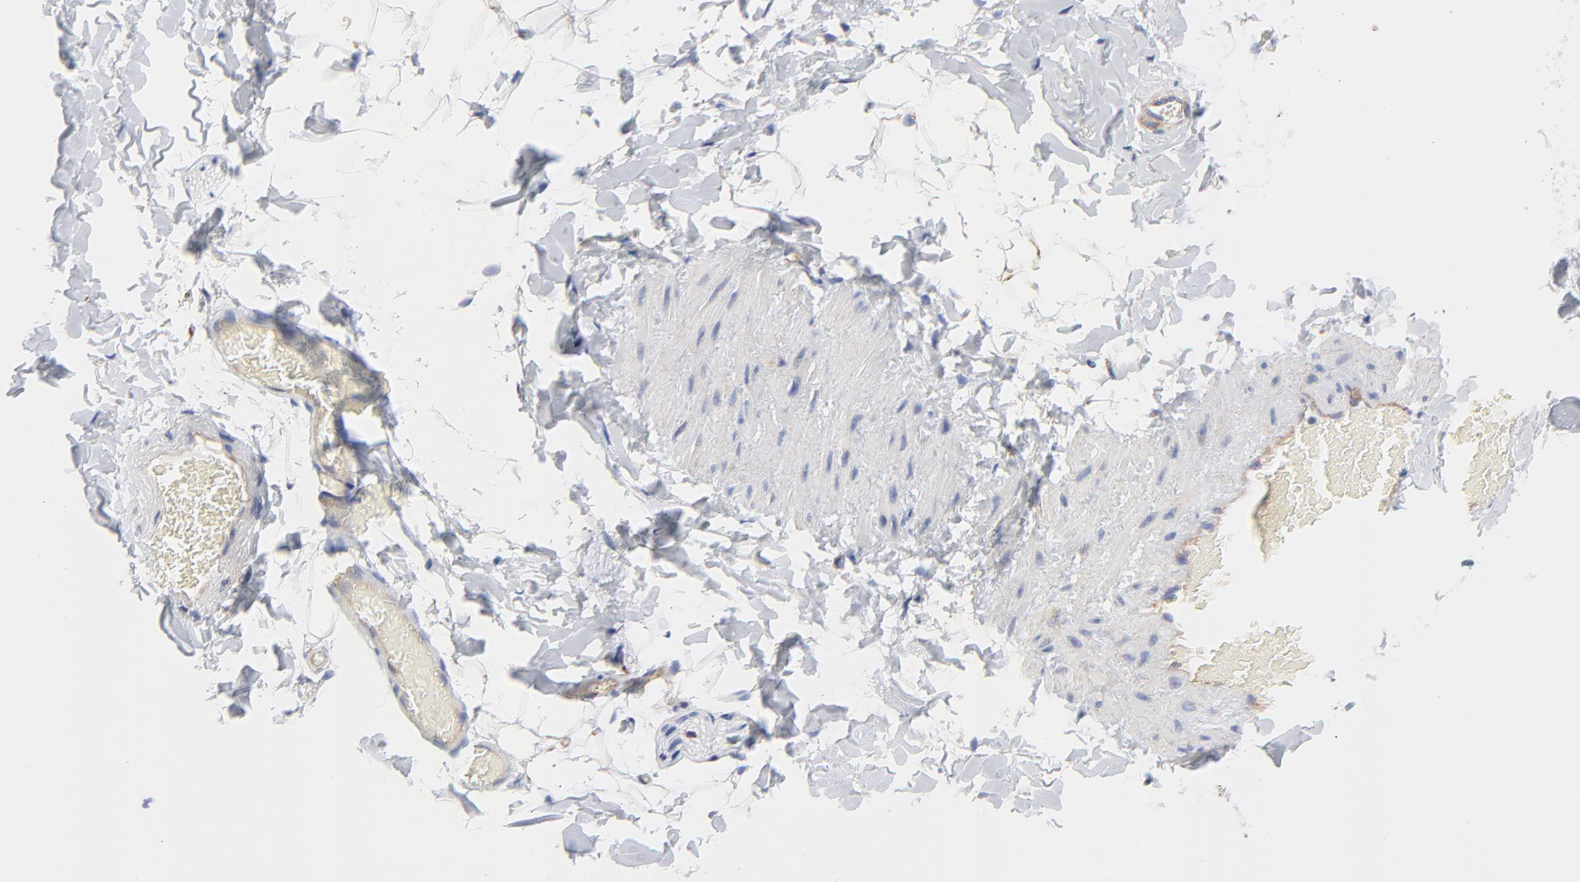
{"staining": {"intensity": "negative", "quantity": "none", "location": "none"}, "tissue": "adipose tissue", "cell_type": "Adipocytes", "image_type": "normal", "snomed": [{"axis": "morphology", "description": "Normal tissue, NOS"}, {"axis": "topography", "description": "Soft tissue"}], "caption": "Photomicrograph shows no protein positivity in adipocytes of unremarkable adipose tissue.", "gene": "CD2AP", "patient": {"sex": "male", "age": 26}}